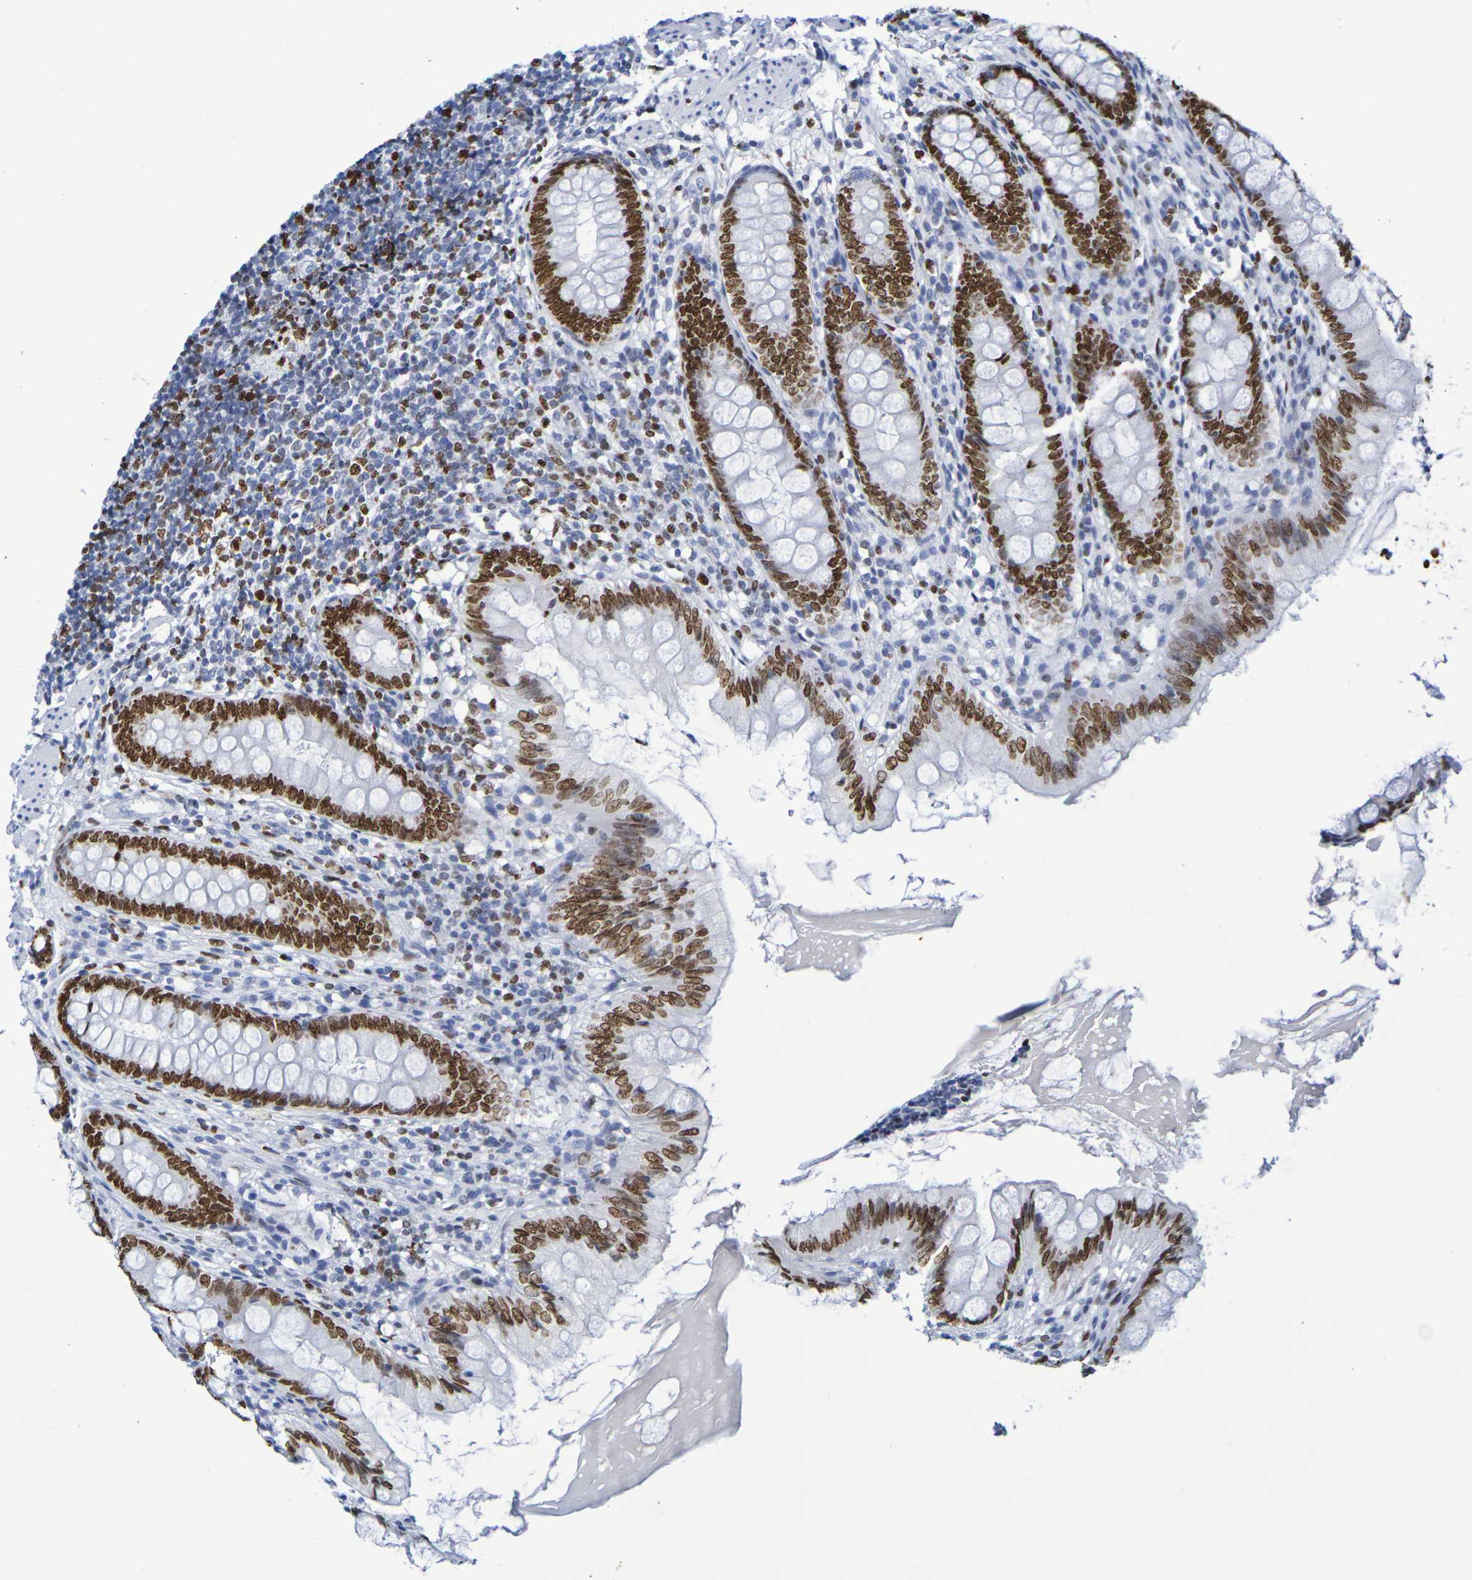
{"staining": {"intensity": "strong", "quantity": ">75%", "location": "nuclear"}, "tissue": "appendix", "cell_type": "Glandular cells", "image_type": "normal", "snomed": [{"axis": "morphology", "description": "Normal tissue, NOS"}, {"axis": "topography", "description": "Appendix"}], "caption": "Protein expression analysis of normal appendix demonstrates strong nuclear expression in about >75% of glandular cells.", "gene": "H1", "patient": {"sex": "female", "age": 77}}